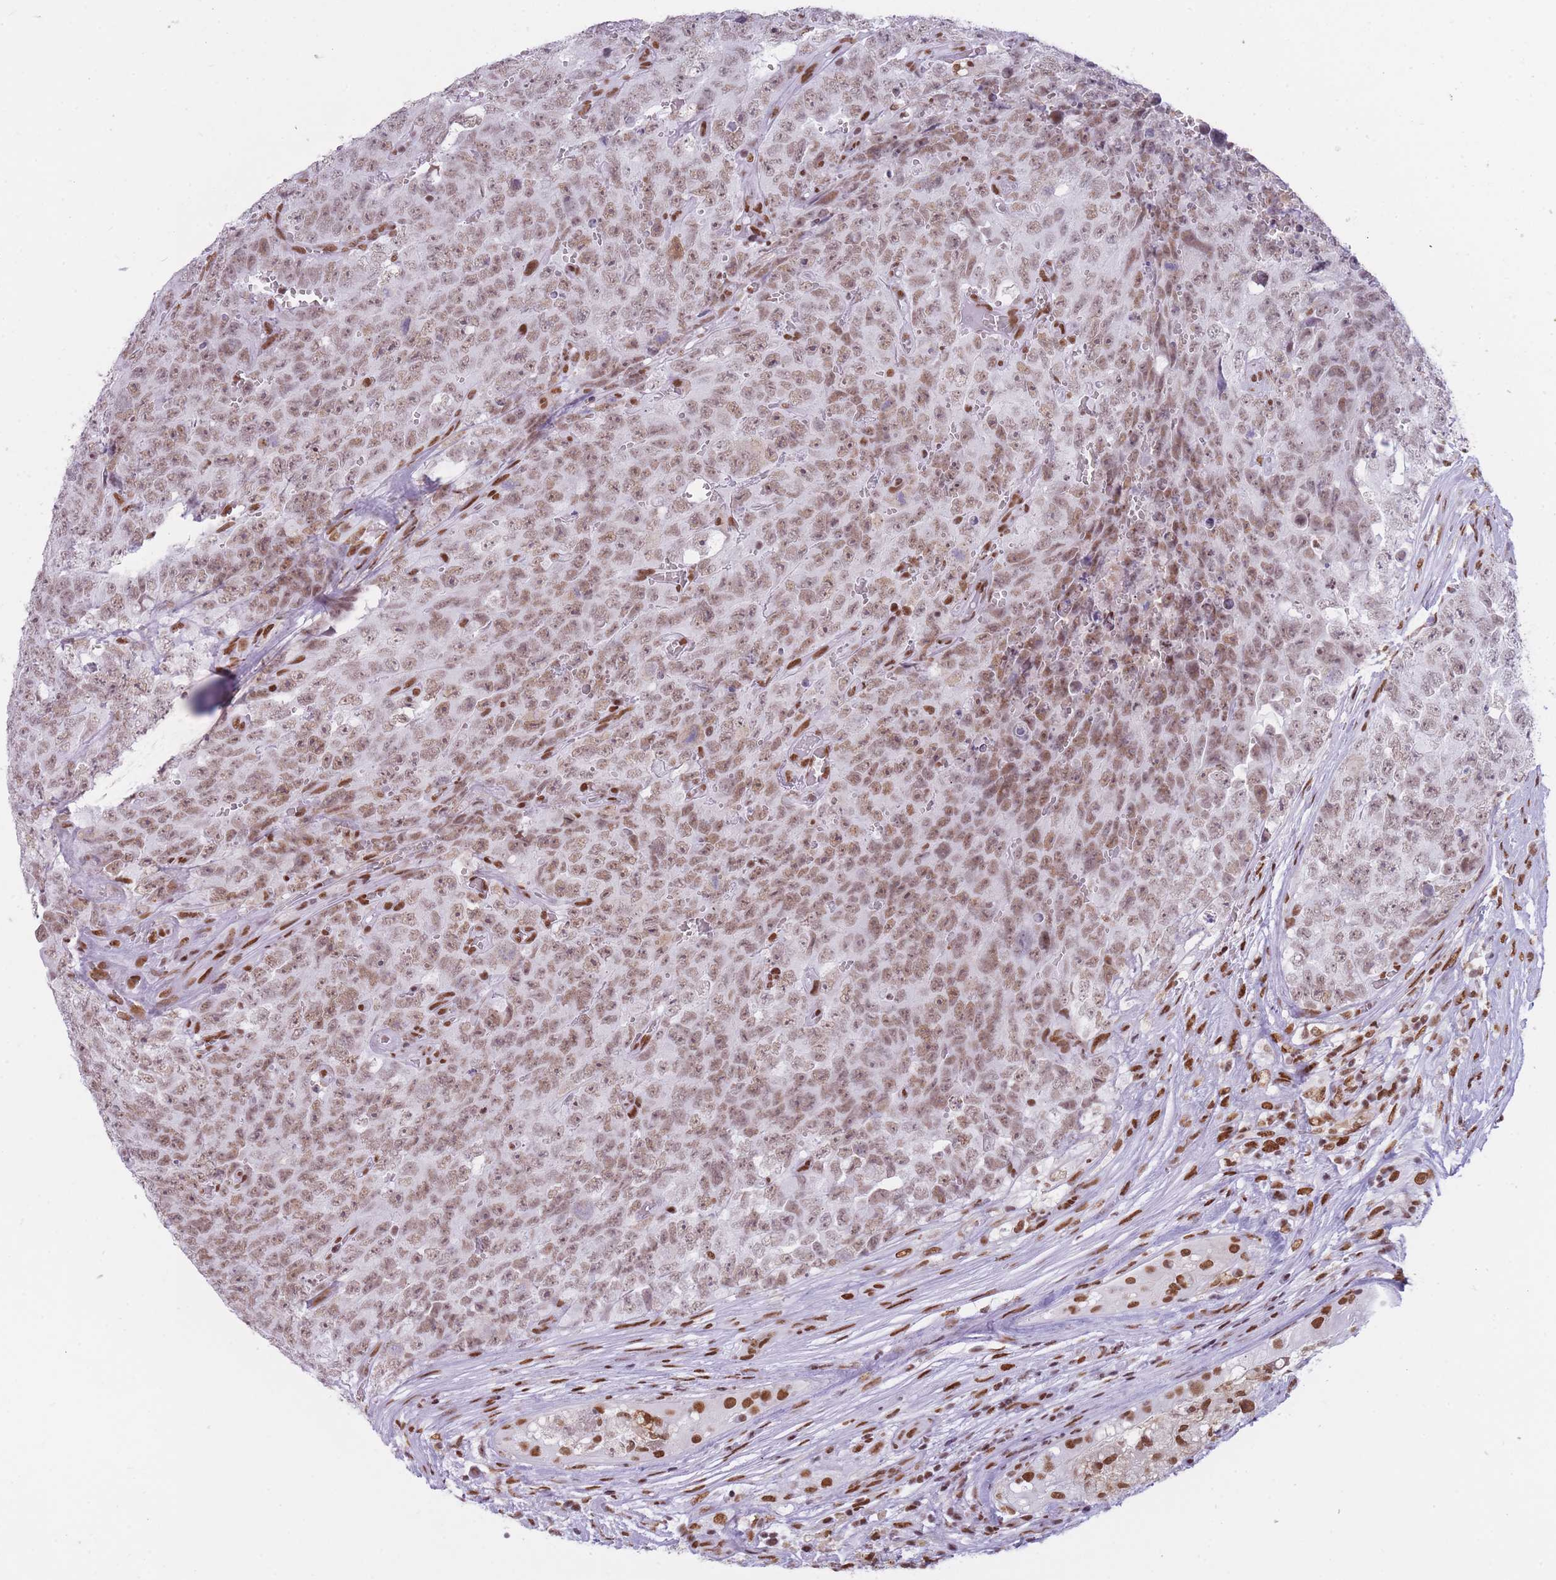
{"staining": {"intensity": "moderate", "quantity": ">75%", "location": "nuclear"}, "tissue": "testis cancer", "cell_type": "Tumor cells", "image_type": "cancer", "snomed": [{"axis": "morphology", "description": "Seminoma, NOS"}, {"axis": "morphology", "description": "Teratoma, malignant, NOS"}, {"axis": "topography", "description": "Testis"}], "caption": "Protein expression analysis of human testis cancer (teratoma (malignant)) reveals moderate nuclear staining in approximately >75% of tumor cells.", "gene": "HNRNPUL1", "patient": {"sex": "male", "age": 34}}